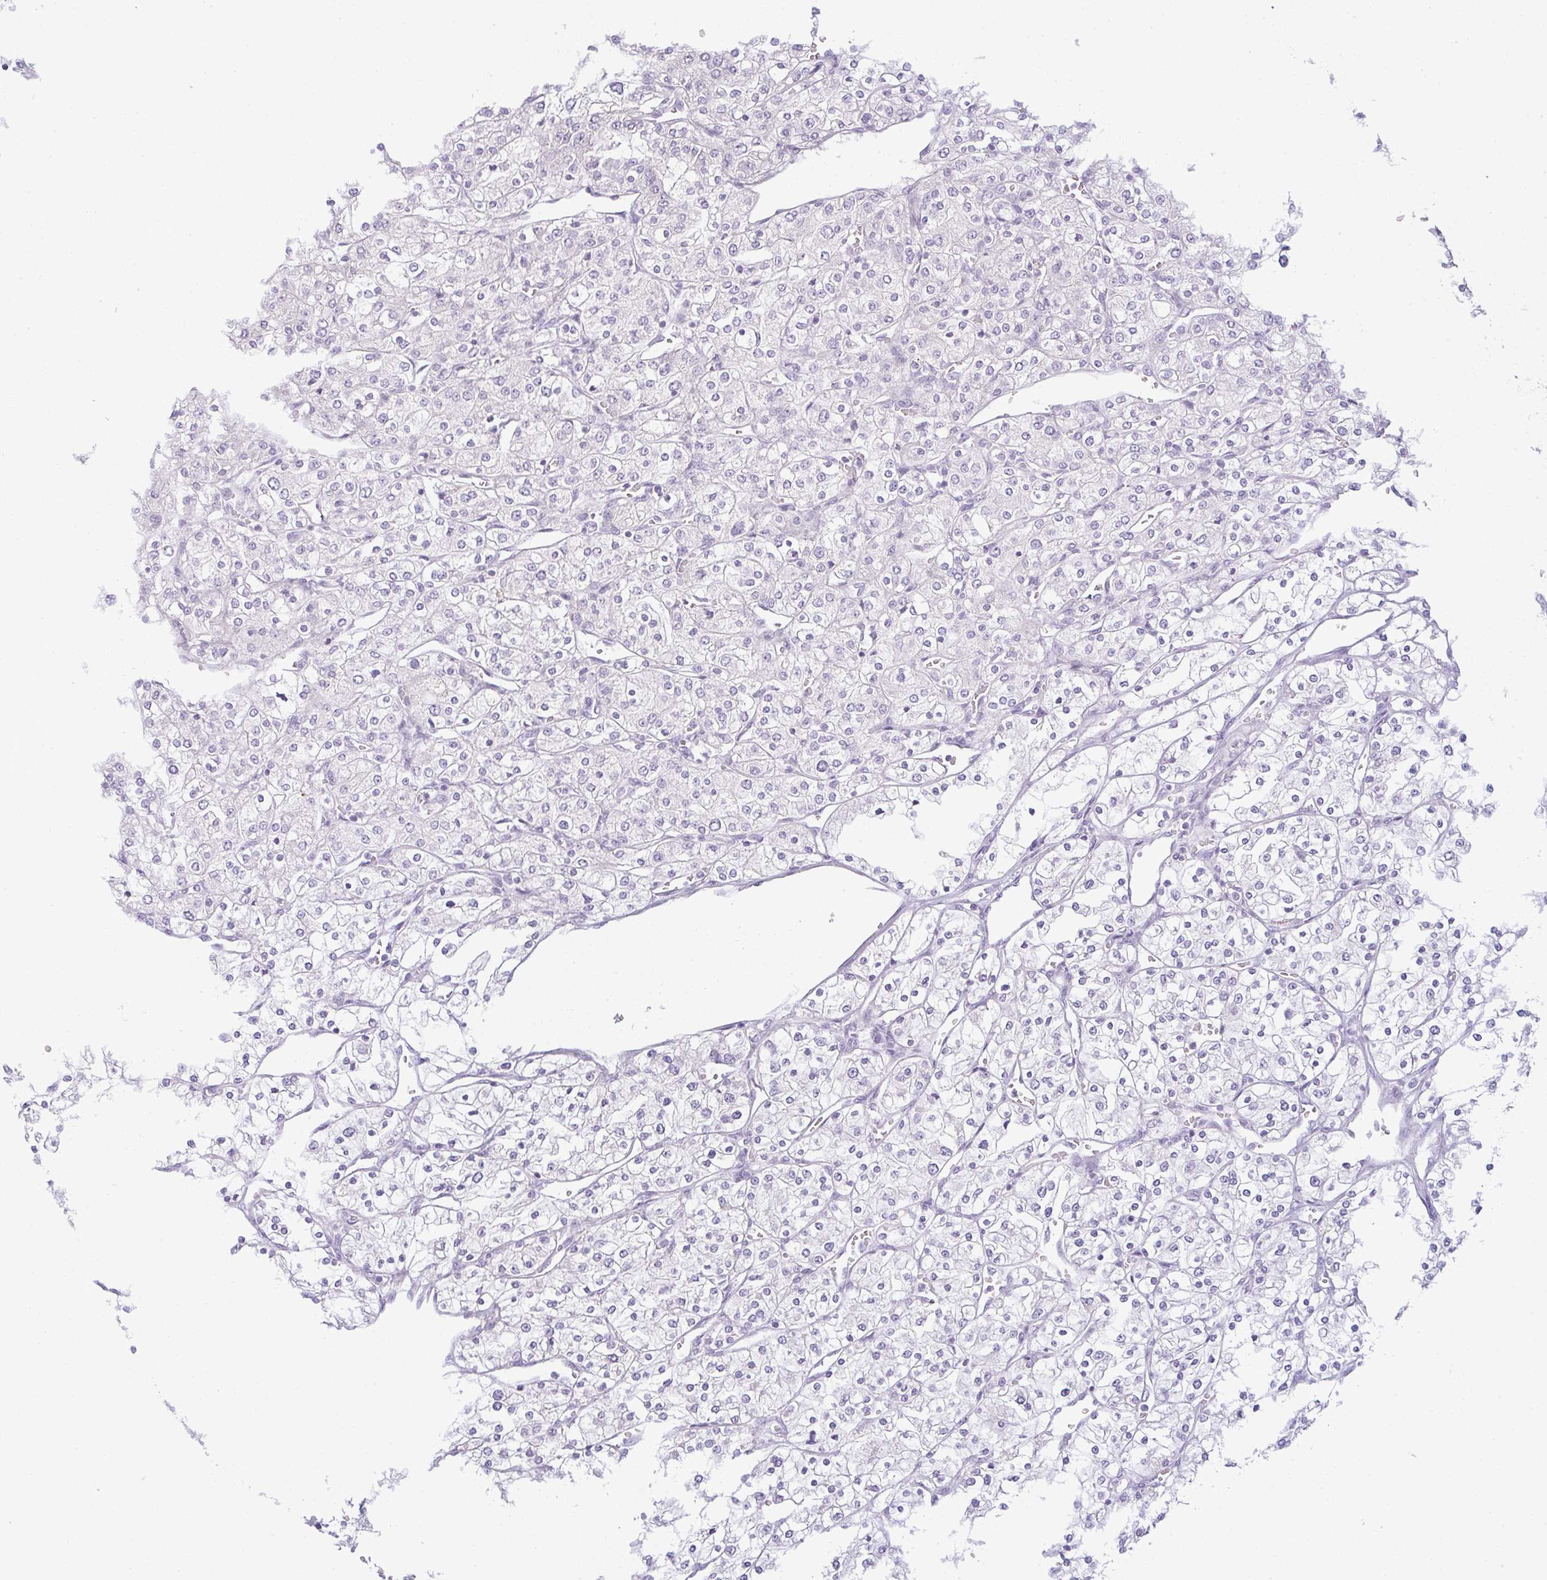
{"staining": {"intensity": "negative", "quantity": "none", "location": "none"}, "tissue": "renal cancer", "cell_type": "Tumor cells", "image_type": "cancer", "snomed": [{"axis": "morphology", "description": "Adenocarcinoma, NOS"}, {"axis": "topography", "description": "Kidney"}], "caption": "This is a histopathology image of IHC staining of renal cancer (adenocarcinoma), which shows no expression in tumor cells.", "gene": "SIRPB2", "patient": {"sex": "male", "age": 80}}